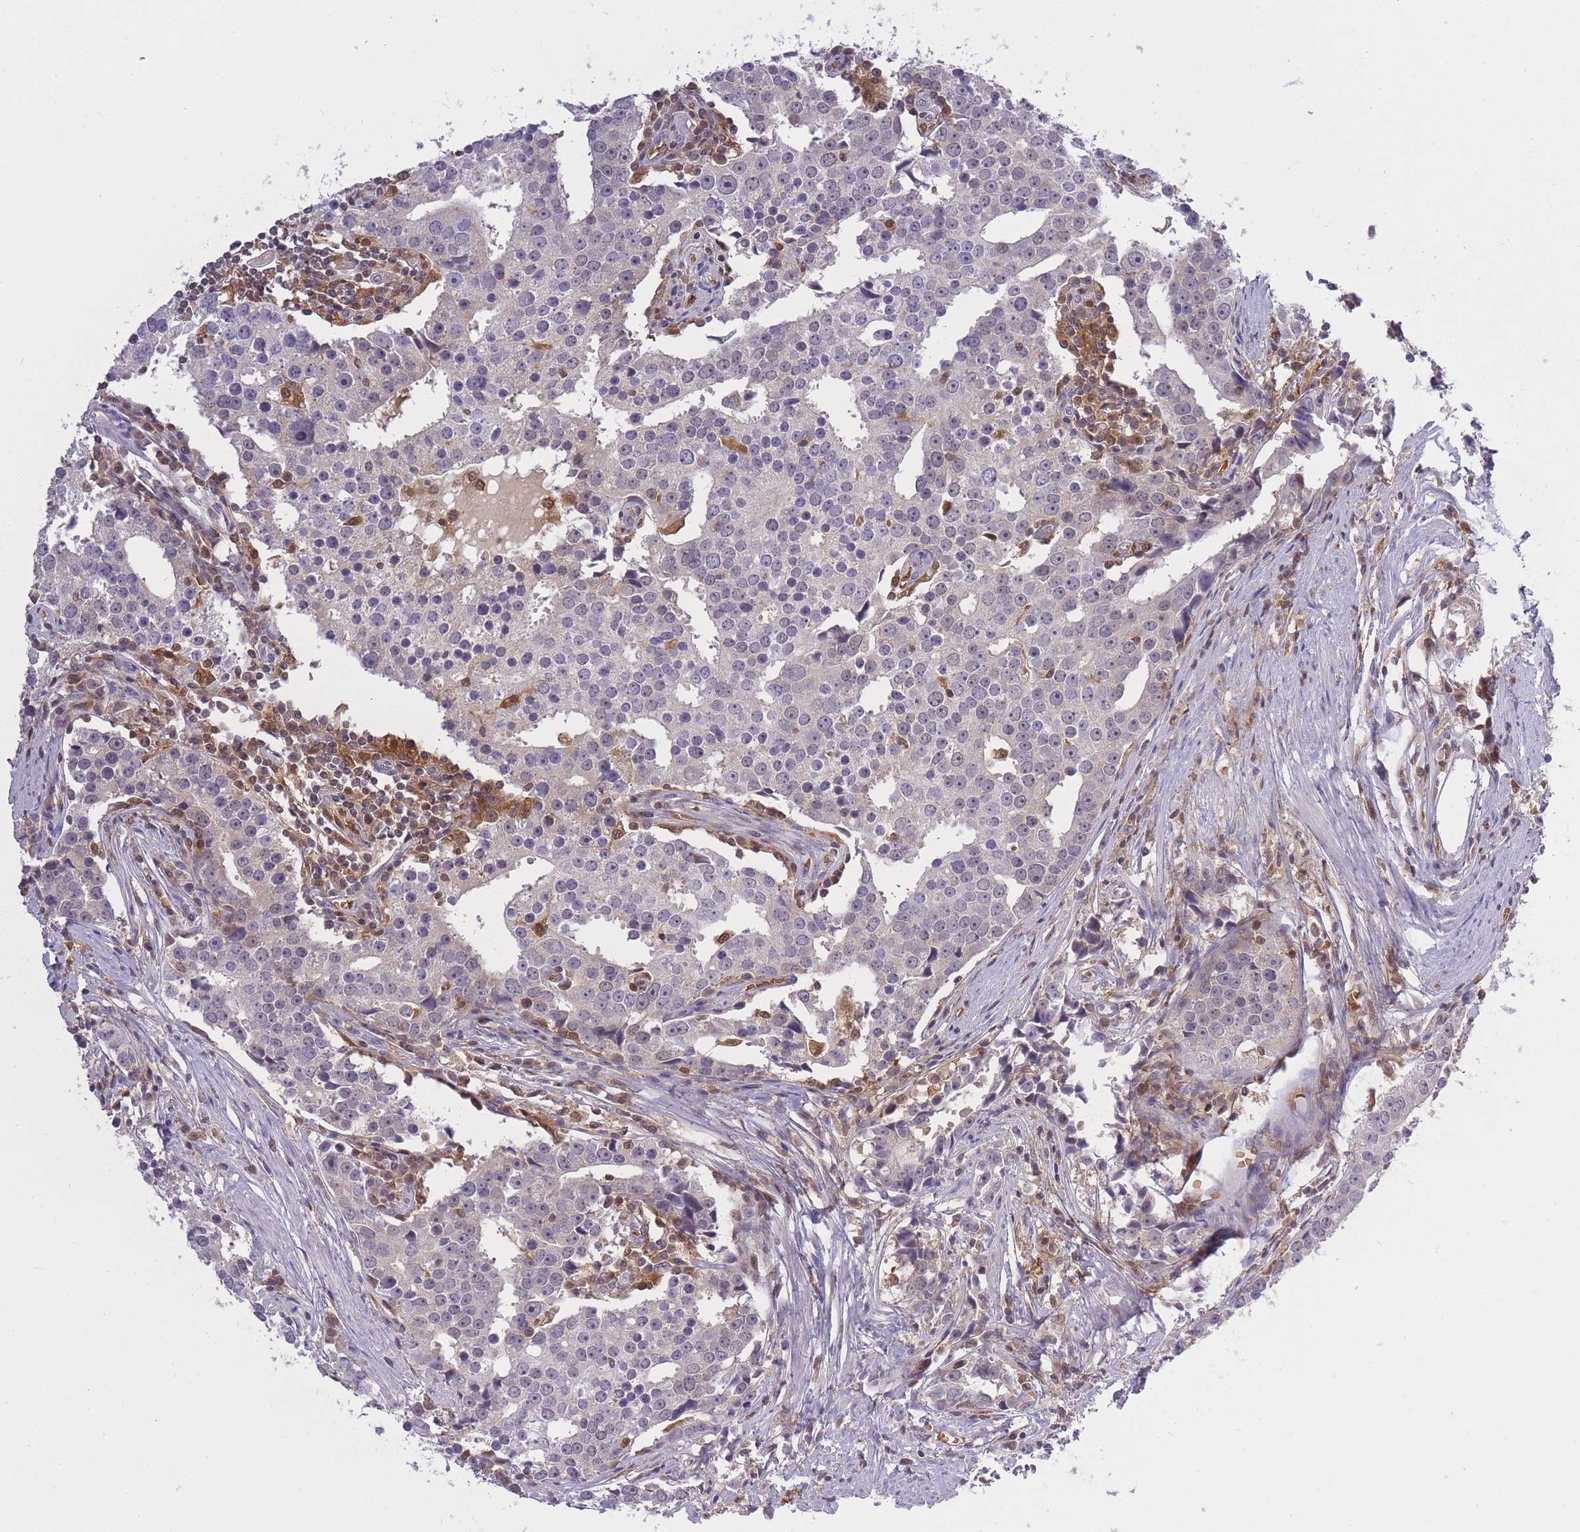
{"staining": {"intensity": "weak", "quantity": "<25%", "location": "nuclear"}, "tissue": "prostate cancer", "cell_type": "Tumor cells", "image_type": "cancer", "snomed": [{"axis": "morphology", "description": "Adenocarcinoma, High grade"}, {"axis": "topography", "description": "Prostate"}], "caption": "Tumor cells show no significant protein staining in prostate cancer. (IHC, brightfield microscopy, high magnification).", "gene": "CXorf38", "patient": {"sex": "male", "age": 71}}